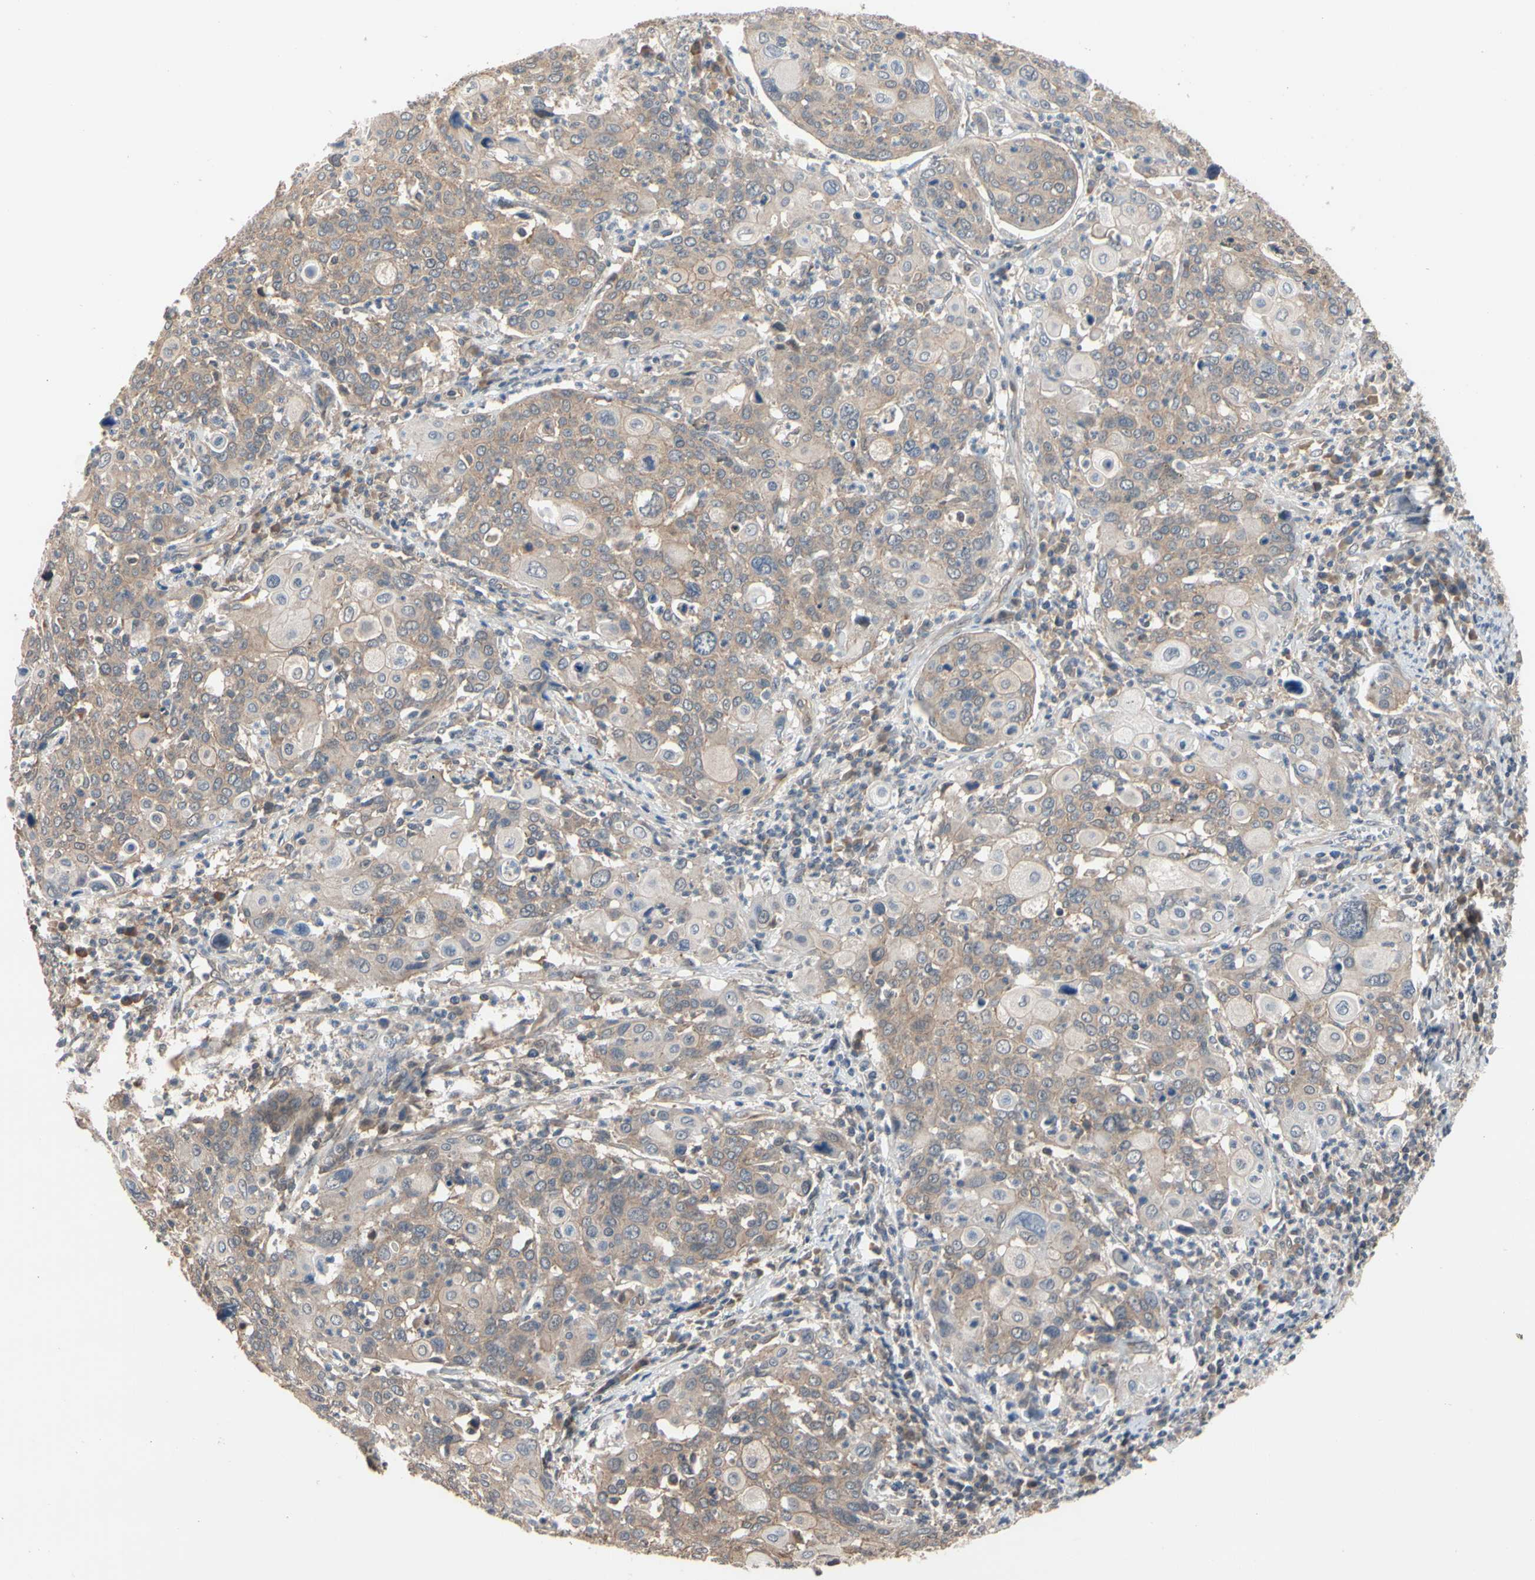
{"staining": {"intensity": "moderate", "quantity": ">75%", "location": "cytoplasmic/membranous"}, "tissue": "cervical cancer", "cell_type": "Tumor cells", "image_type": "cancer", "snomed": [{"axis": "morphology", "description": "Squamous cell carcinoma, NOS"}, {"axis": "topography", "description": "Cervix"}], "caption": "Immunohistochemical staining of cervical squamous cell carcinoma demonstrates medium levels of moderate cytoplasmic/membranous protein staining in approximately >75% of tumor cells.", "gene": "DPP8", "patient": {"sex": "female", "age": 40}}